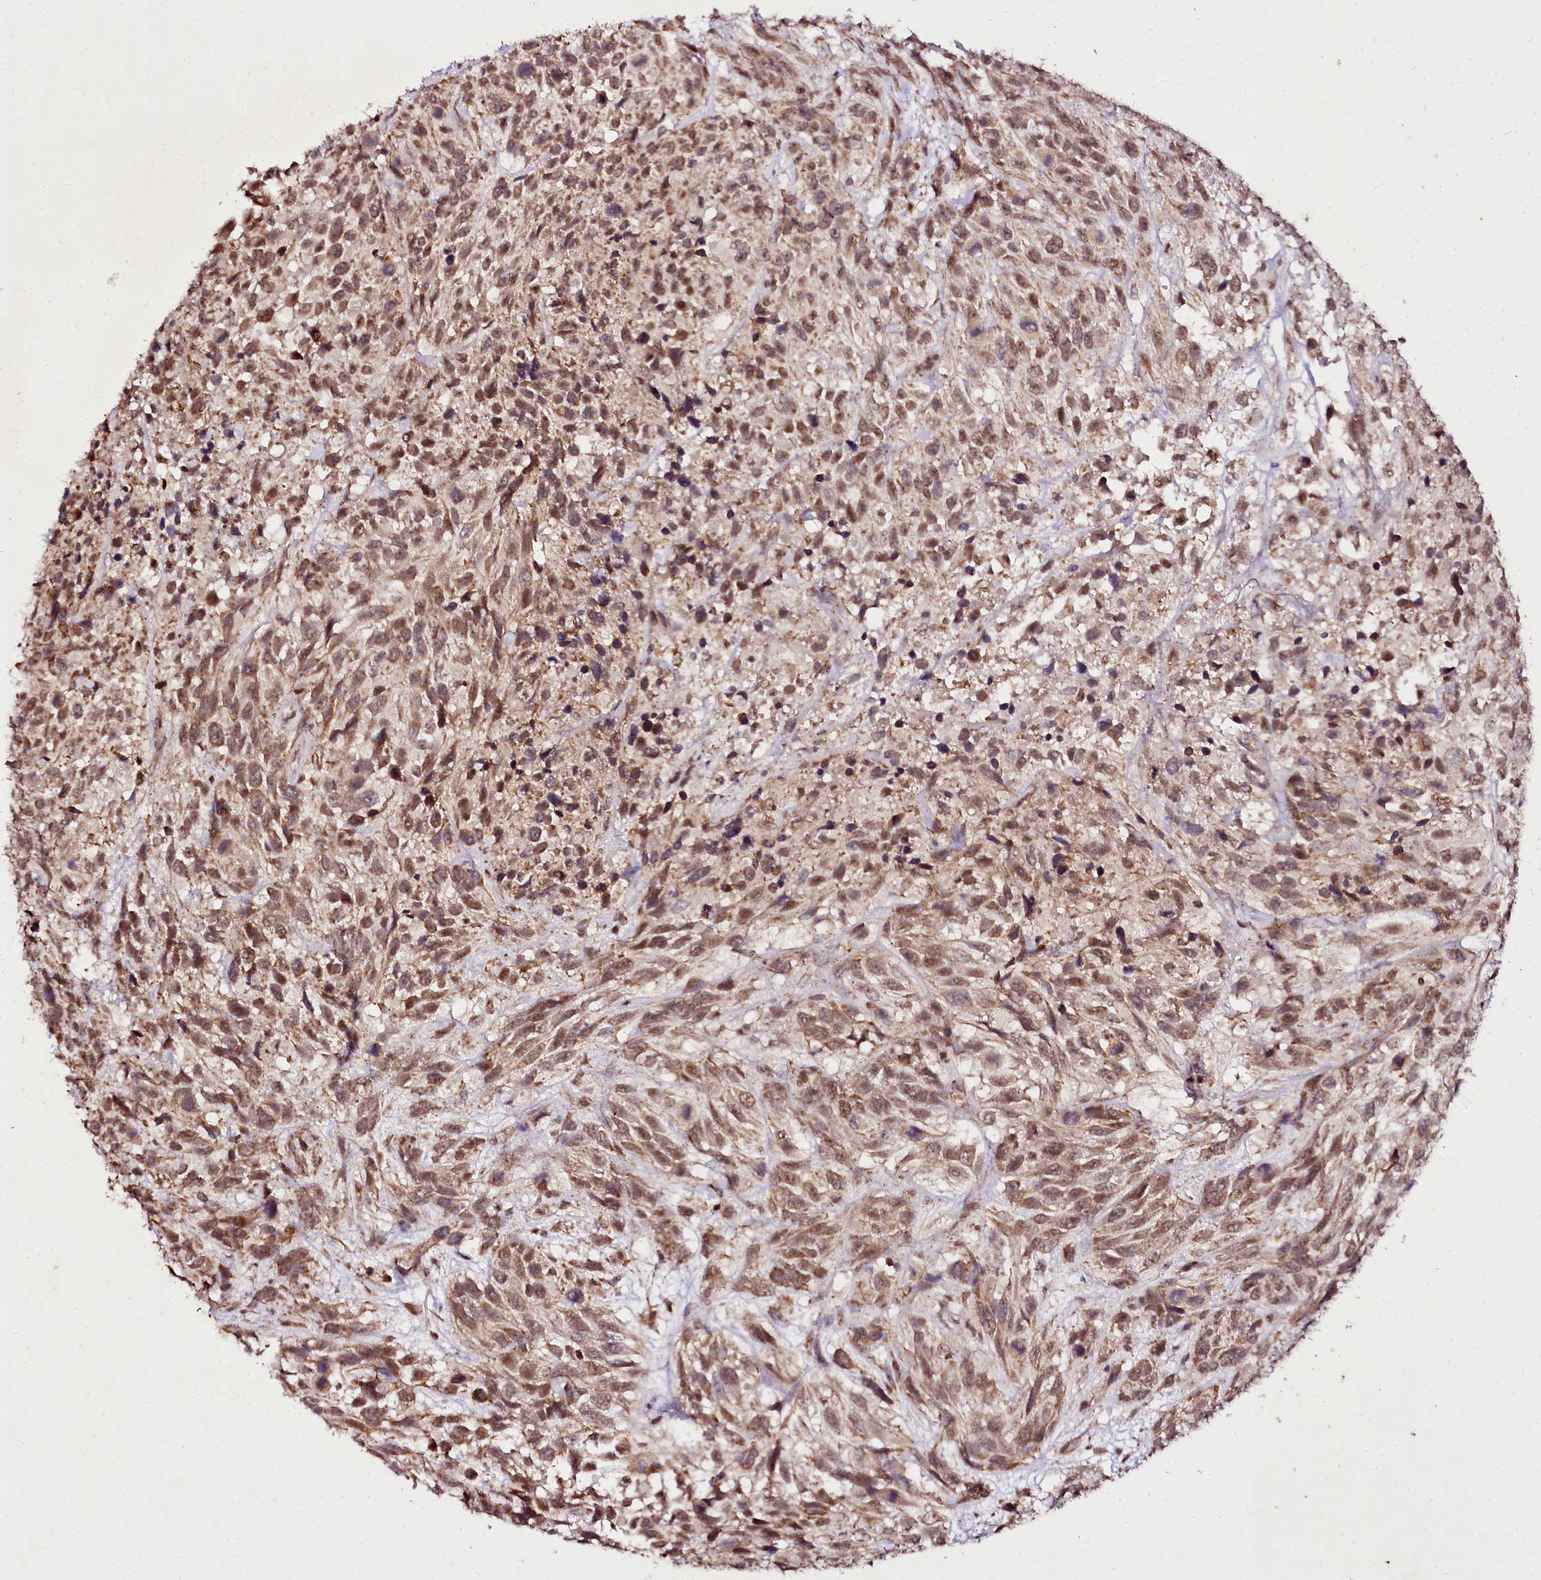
{"staining": {"intensity": "moderate", "quantity": ">75%", "location": "cytoplasmic/membranous,nuclear"}, "tissue": "urothelial cancer", "cell_type": "Tumor cells", "image_type": "cancer", "snomed": [{"axis": "morphology", "description": "Urothelial carcinoma, High grade"}, {"axis": "topography", "description": "Urinary bladder"}], "caption": "High-magnification brightfield microscopy of urothelial cancer stained with DAB (3,3'-diaminobenzidine) (brown) and counterstained with hematoxylin (blue). tumor cells exhibit moderate cytoplasmic/membranous and nuclear staining is seen in about>75% of cells.", "gene": "EDIL3", "patient": {"sex": "female", "age": 70}}